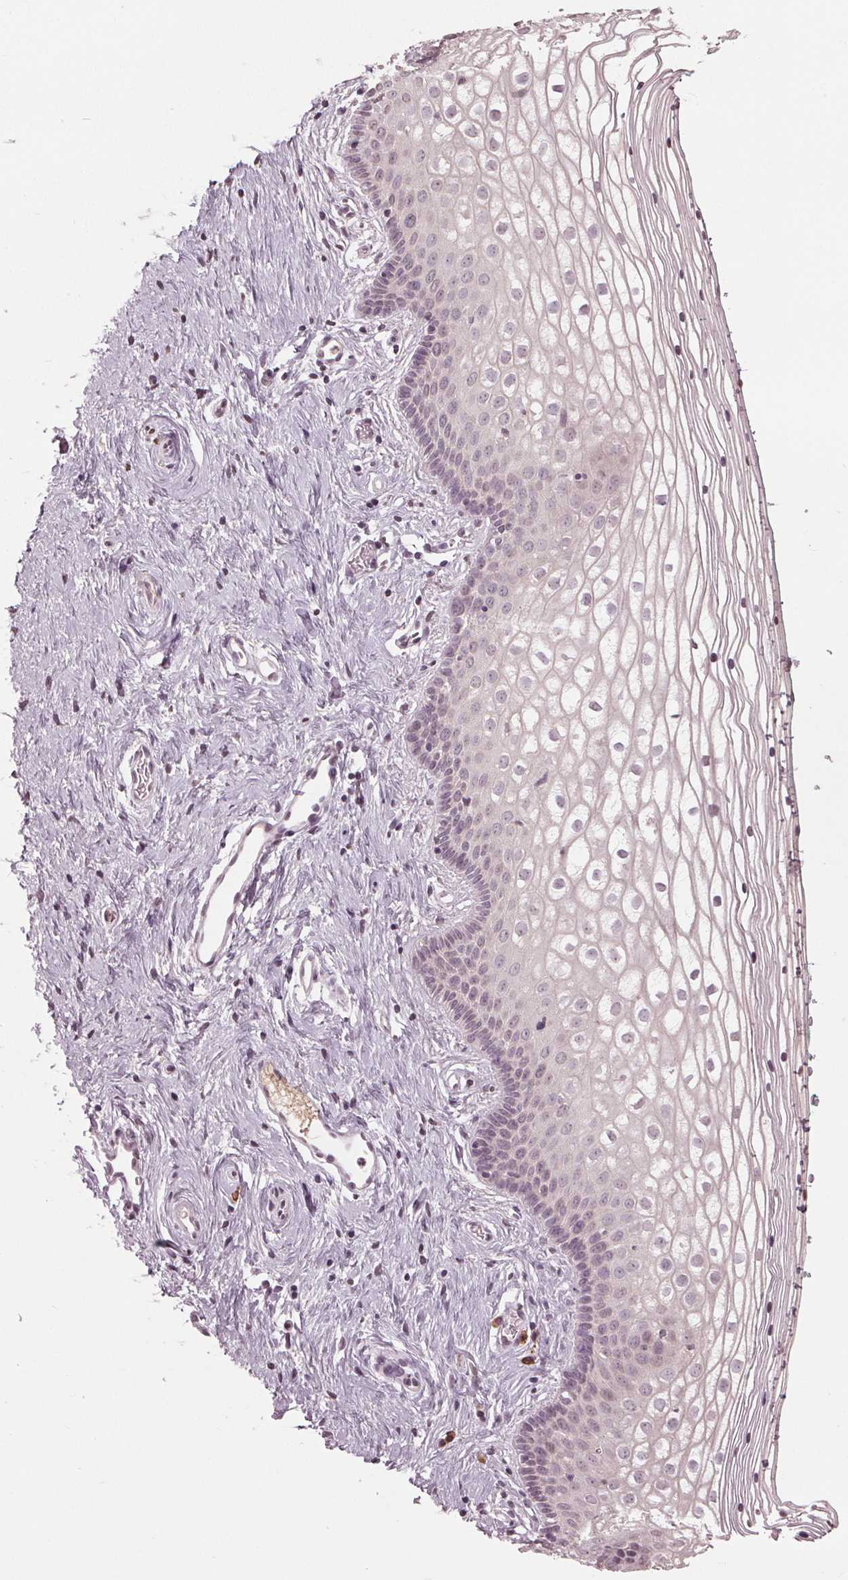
{"staining": {"intensity": "negative", "quantity": "none", "location": "none"}, "tissue": "vagina", "cell_type": "Squamous epithelial cells", "image_type": "normal", "snomed": [{"axis": "morphology", "description": "Normal tissue, NOS"}, {"axis": "topography", "description": "Vagina"}], "caption": "This is an IHC histopathology image of benign human vagina. There is no staining in squamous epithelial cells.", "gene": "CXCL16", "patient": {"sex": "female", "age": 36}}